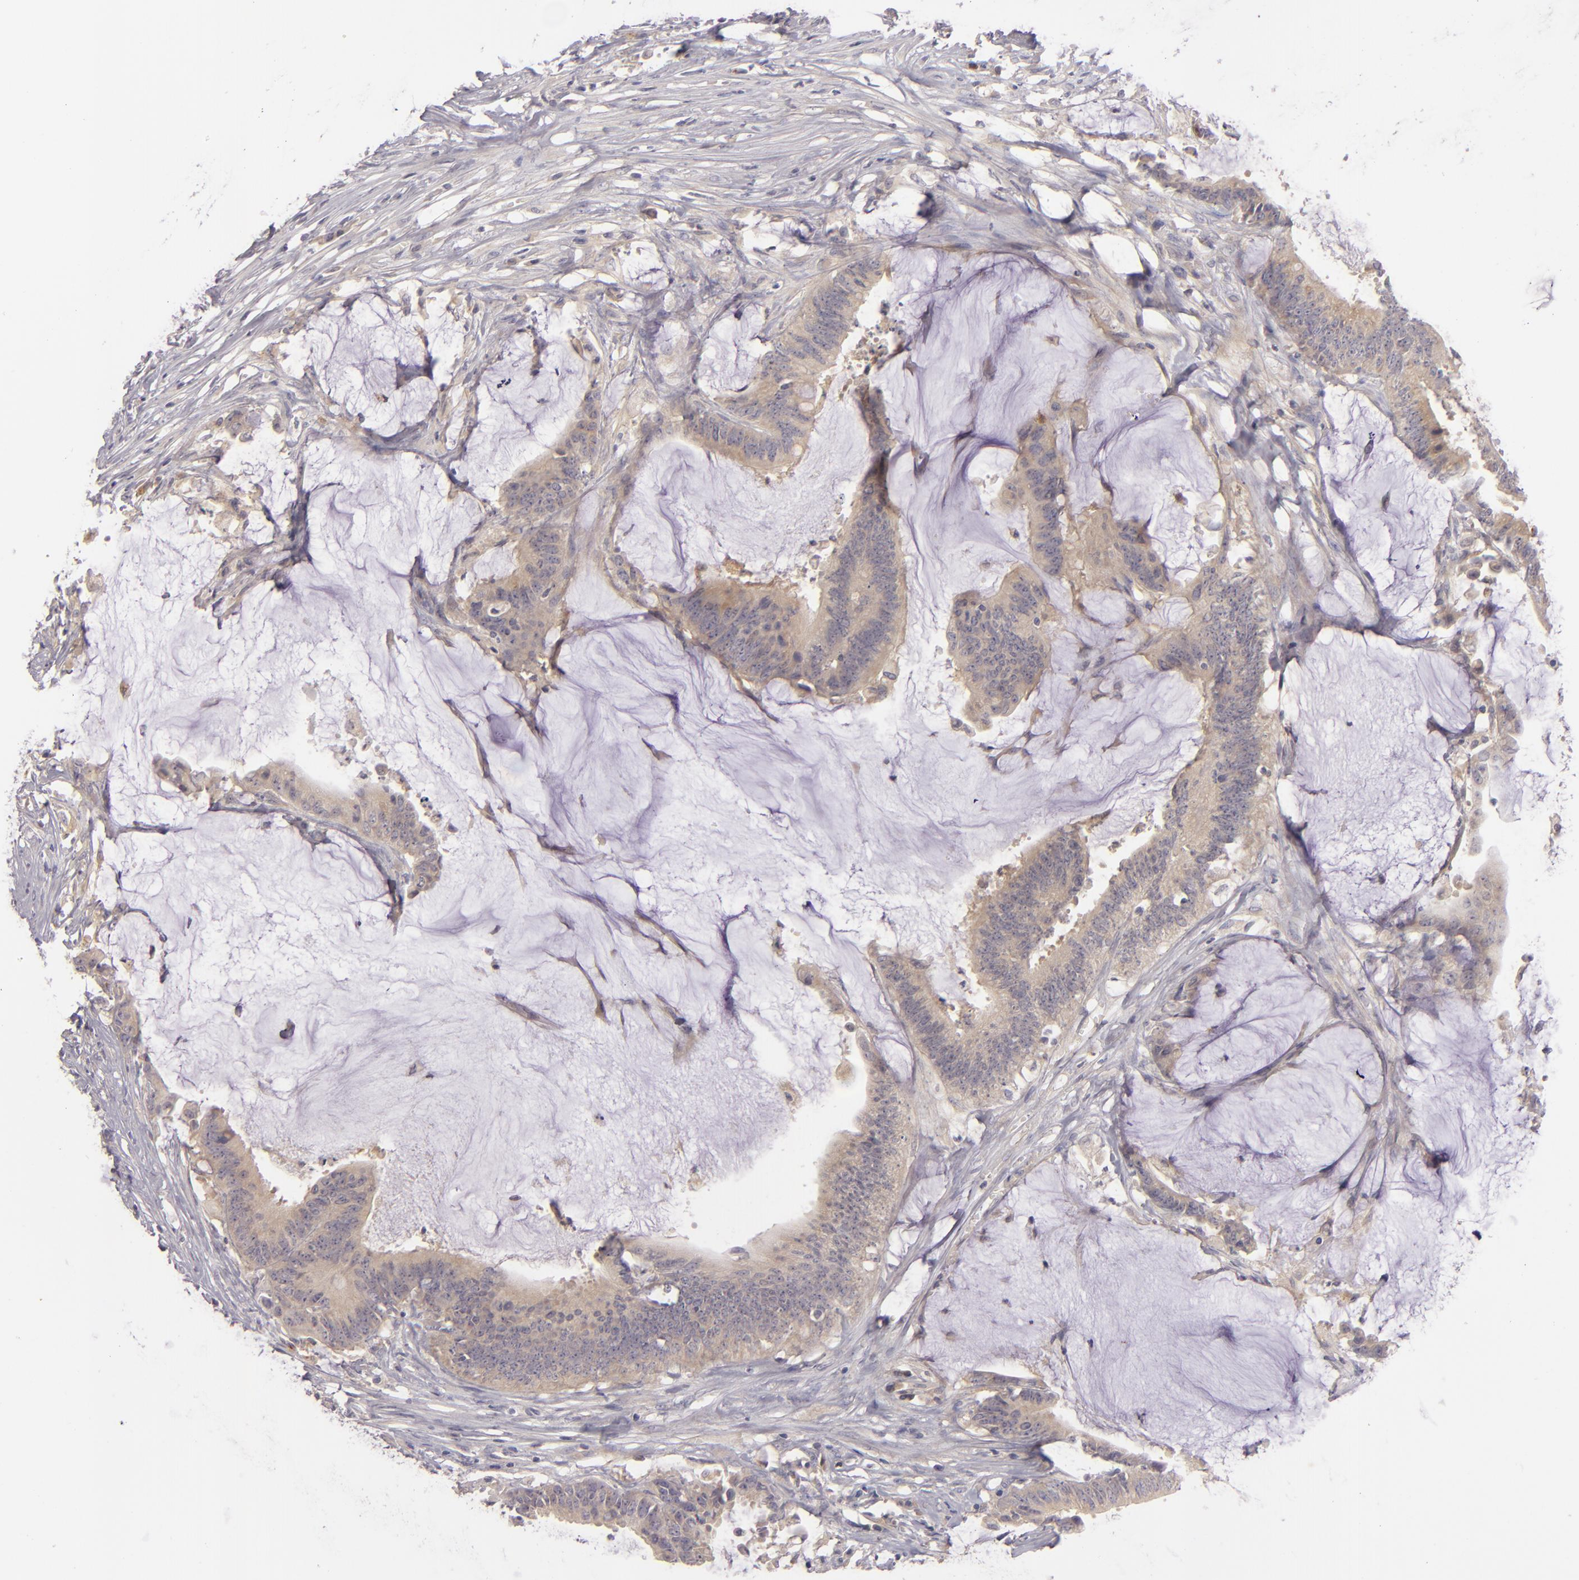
{"staining": {"intensity": "weak", "quantity": "25%-75%", "location": "cytoplasmic/membranous"}, "tissue": "colorectal cancer", "cell_type": "Tumor cells", "image_type": "cancer", "snomed": [{"axis": "morphology", "description": "Adenocarcinoma, NOS"}, {"axis": "topography", "description": "Rectum"}], "caption": "Colorectal cancer stained for a protein exhibits weak cytoplasmic/membranous positivity in tumor cells.", "gene": "CD83", "patient": {"sex": "female", "age": 66}}